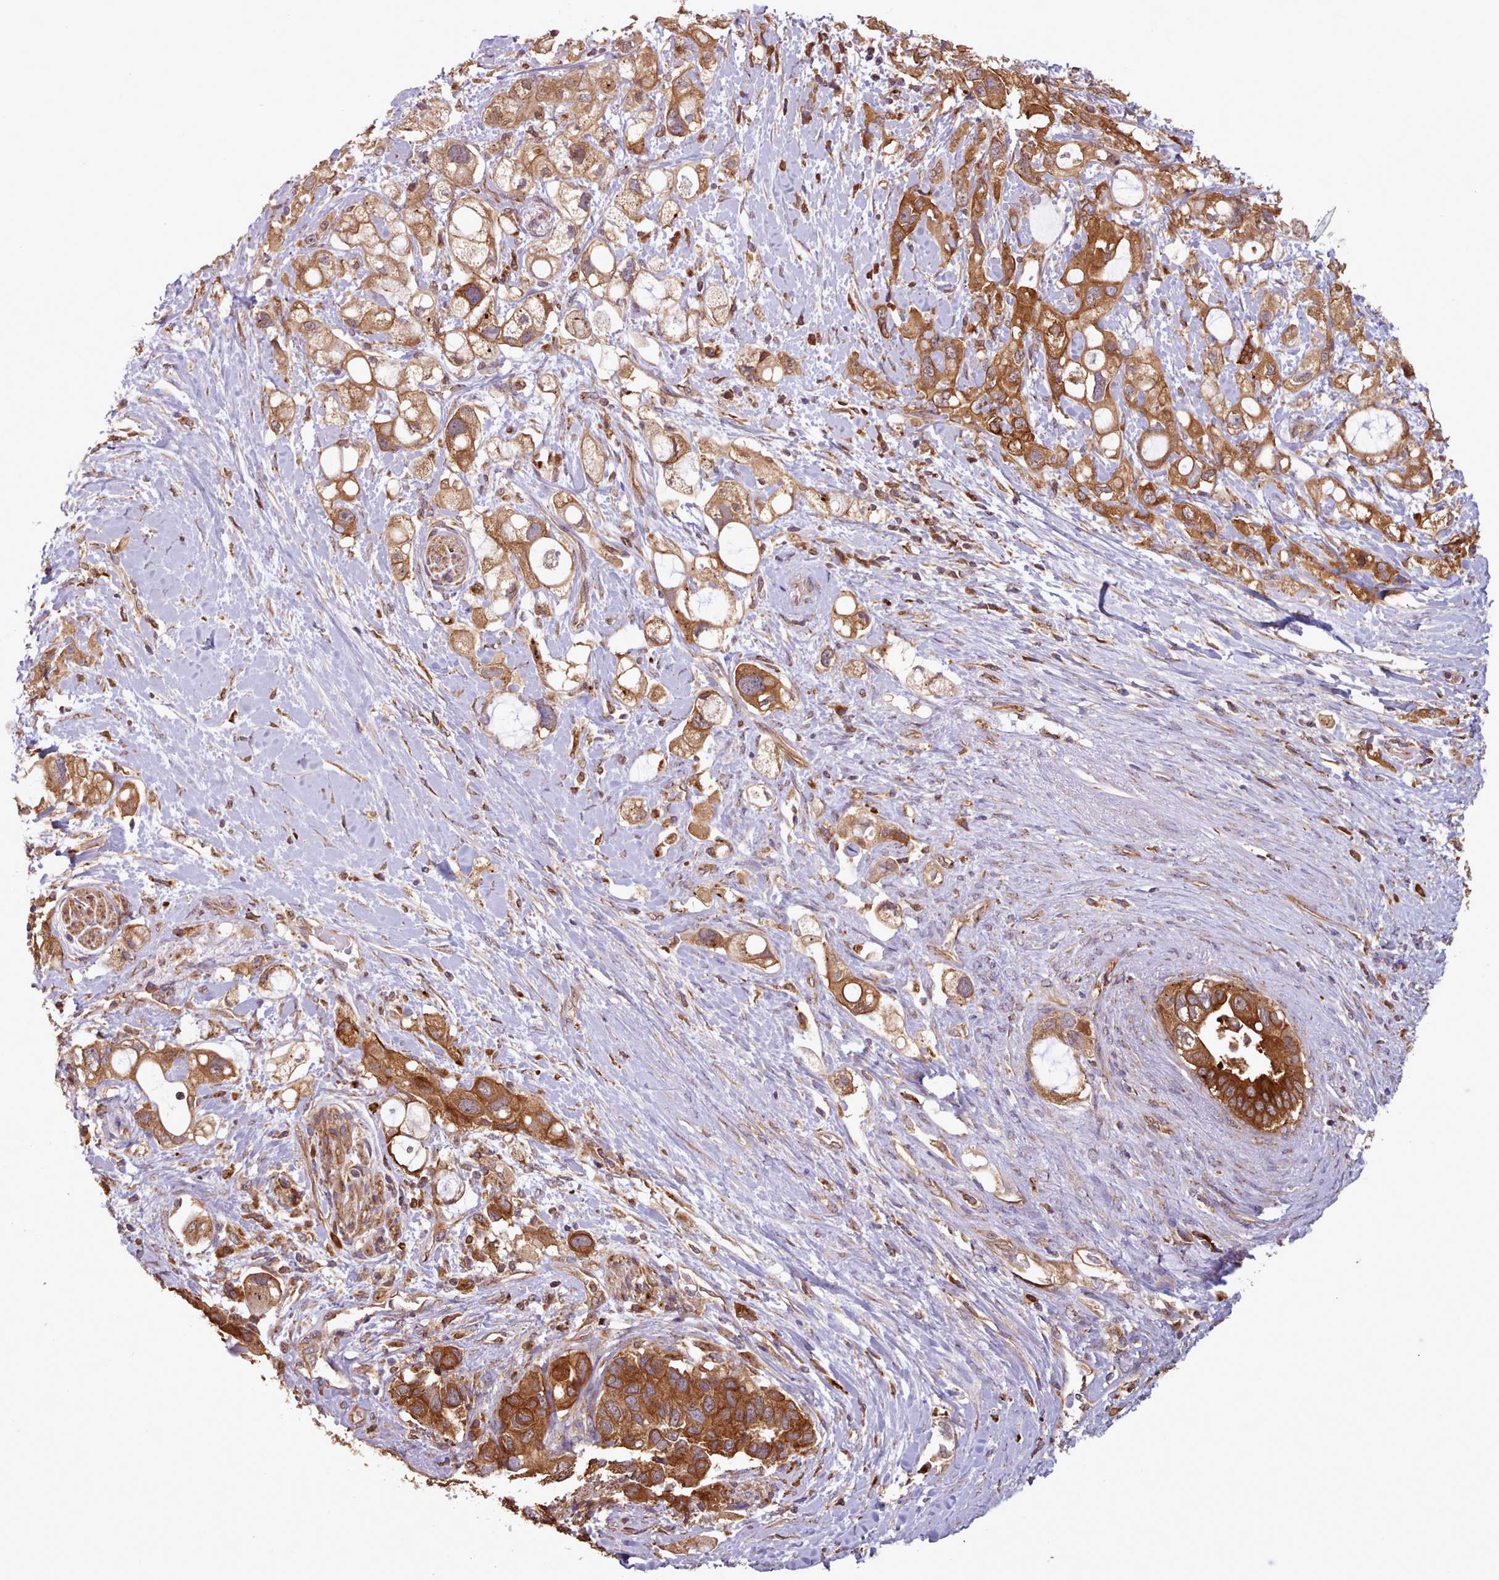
{"staining": {"intensity": "strong", "quantity": ">75%", "location": "cytoplasmic/membranous"}, "tissue": "pancreatic cancer", "cell_type": "Tumor cells", "image_type": "cancer", "snomed": [{"axis": "morphology", "description": "Adenocarcinoma, NOS"}, {"axis": "topography", "description": "Pancreas"}], "caption": "Pancreatic cancer (adenocarcinoma) stained with DAB (3,3'-diaminobenzidine) immunohistochemistry (IHC) exhibits high levels of strong cytoplasmic/membranous staining in about >75% of tumor cells.", "gene": "CRYBG1", "patient": {"sex": "female", "age": 56}}